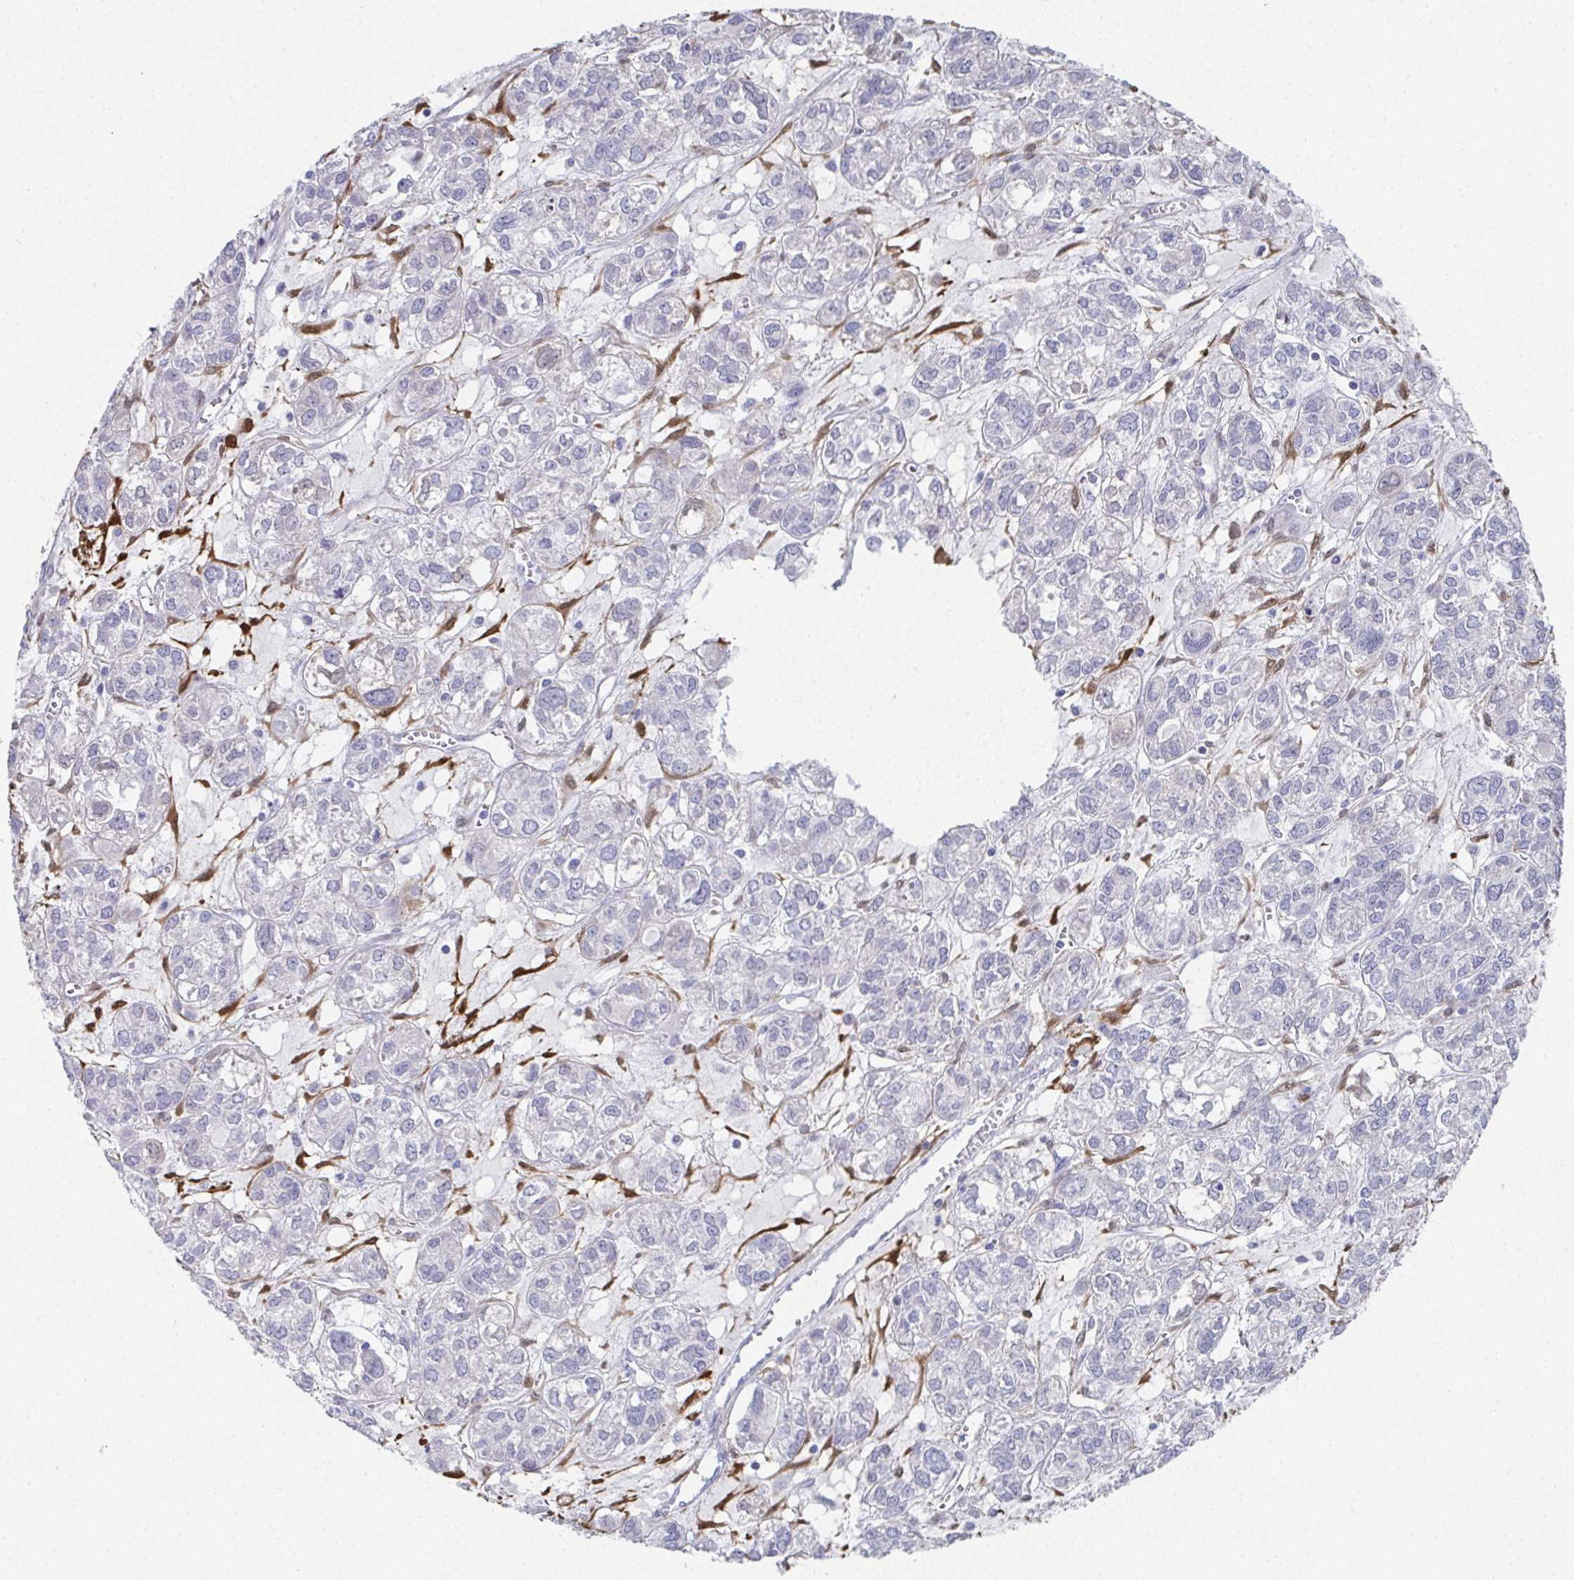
{"staining": {"intensity": "negative", "quantity": "none", "location": "none"}, "tissue": "ovarian cancer", "cell_type": "Tumor cells", "image_type": "cancer", "snomed": [{"axis": "morphology", "description": "Carcinoma, endometroid"}, {"axis": "topography", "description": "Ovary"}], "caption": "Human ovarian cancer (endometroid carcinoma) stained for a protein using immunohistochemistry (IHC) shows no staining in tumor cells.", "gene": "RBP1", "patient": {"sex": "female", "age": 64}}